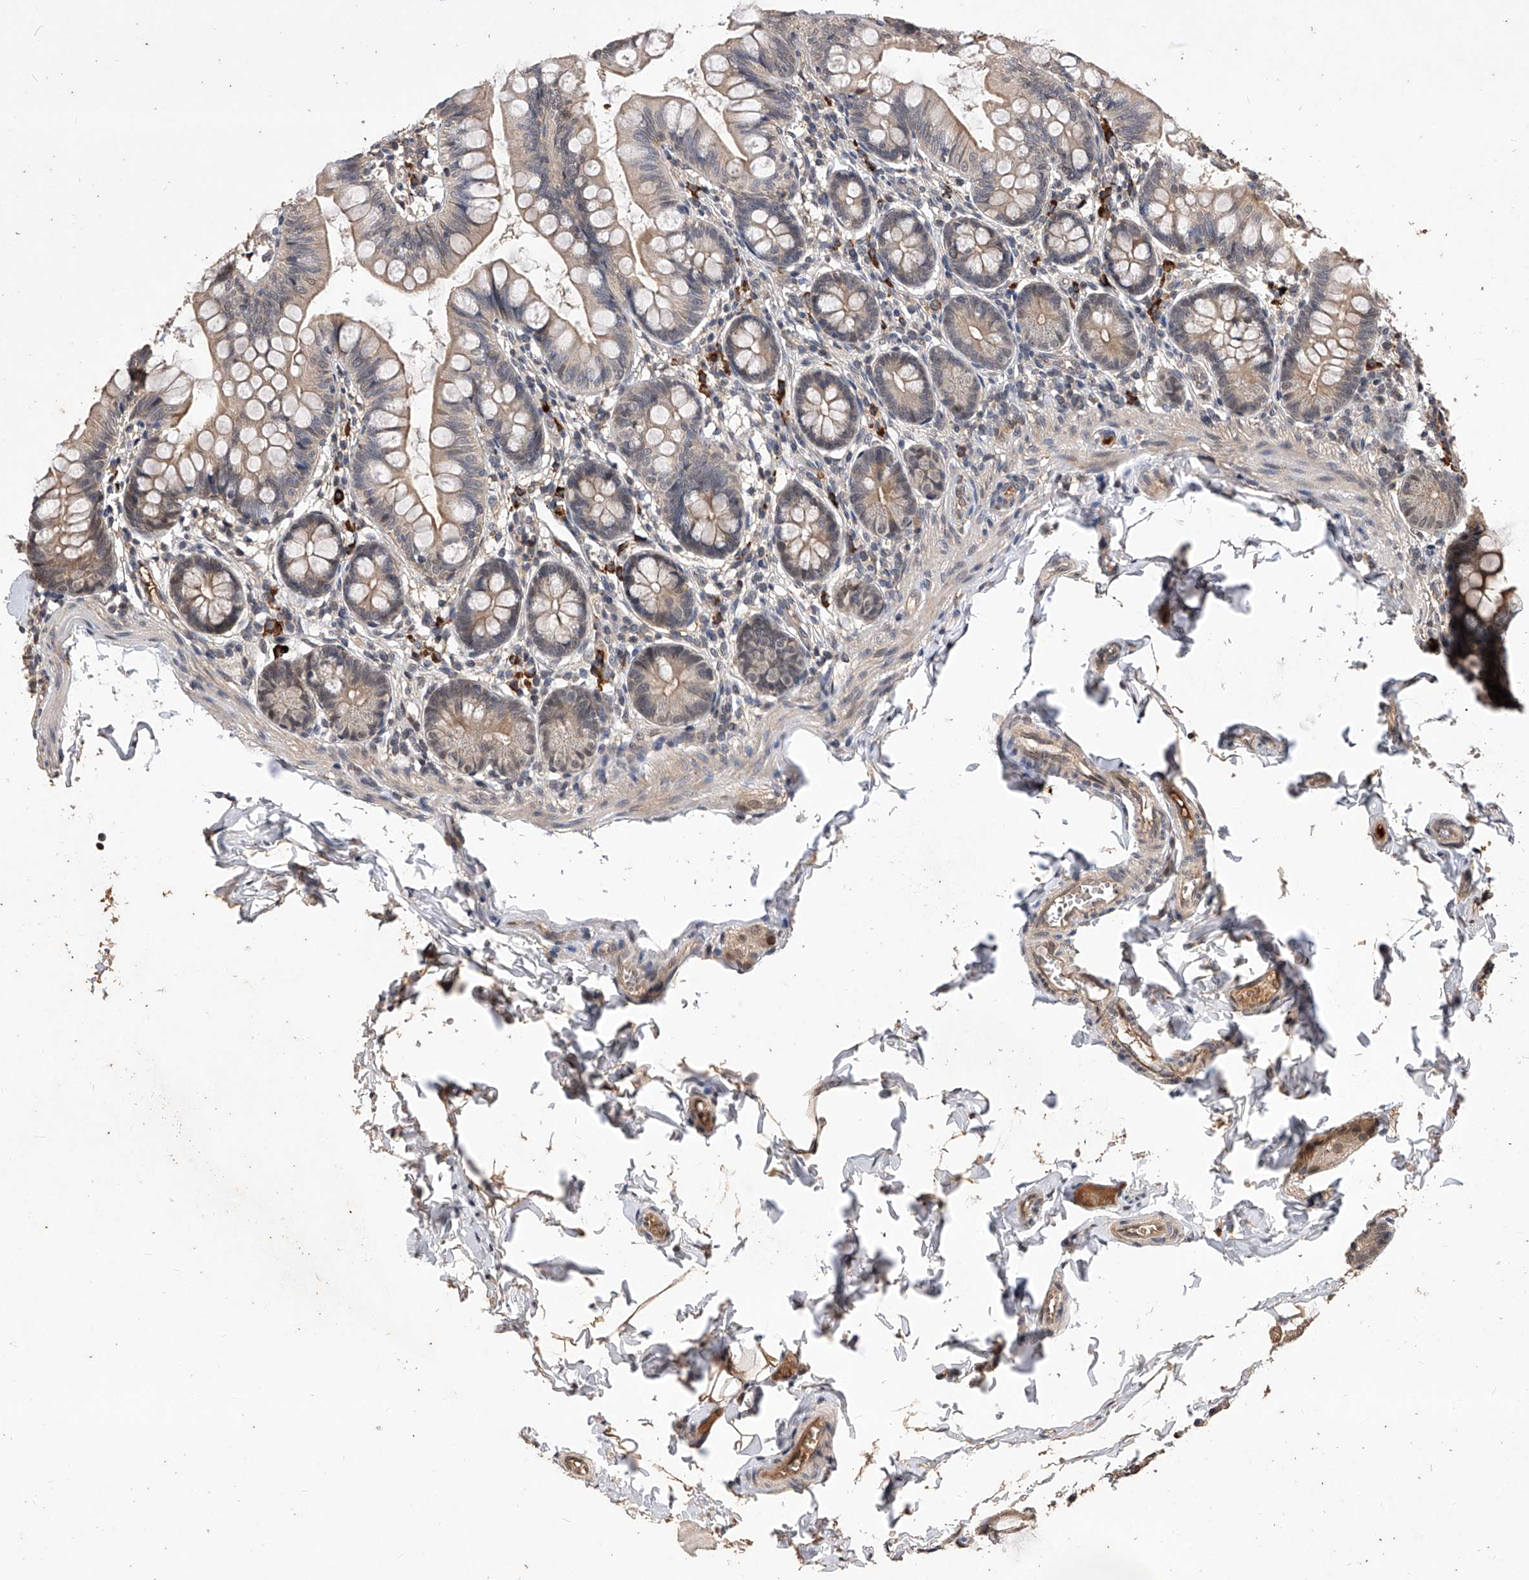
{"staining": {"intensity": "moderate", "quantity": ">75%", "location": "cytoplasmic/membranous"}, "tissue": "small intestine", "cell_type": "Glandular cells", "image_type": "normal", "snomed": [{"axis": "morphology", "description": "Normal tissue, NOS"}, {"axis": "topography", "description": "Small intestine"}], "caption": "This photomicrograph reveals immunohistochemistry staining of unremarkable human small intestine, with medium moderate cytoplasmic/membranous staining in approximately >75% of glandular cells.", "gene": "CFAP410", "patient": {"sex": "male", "age": 7}}